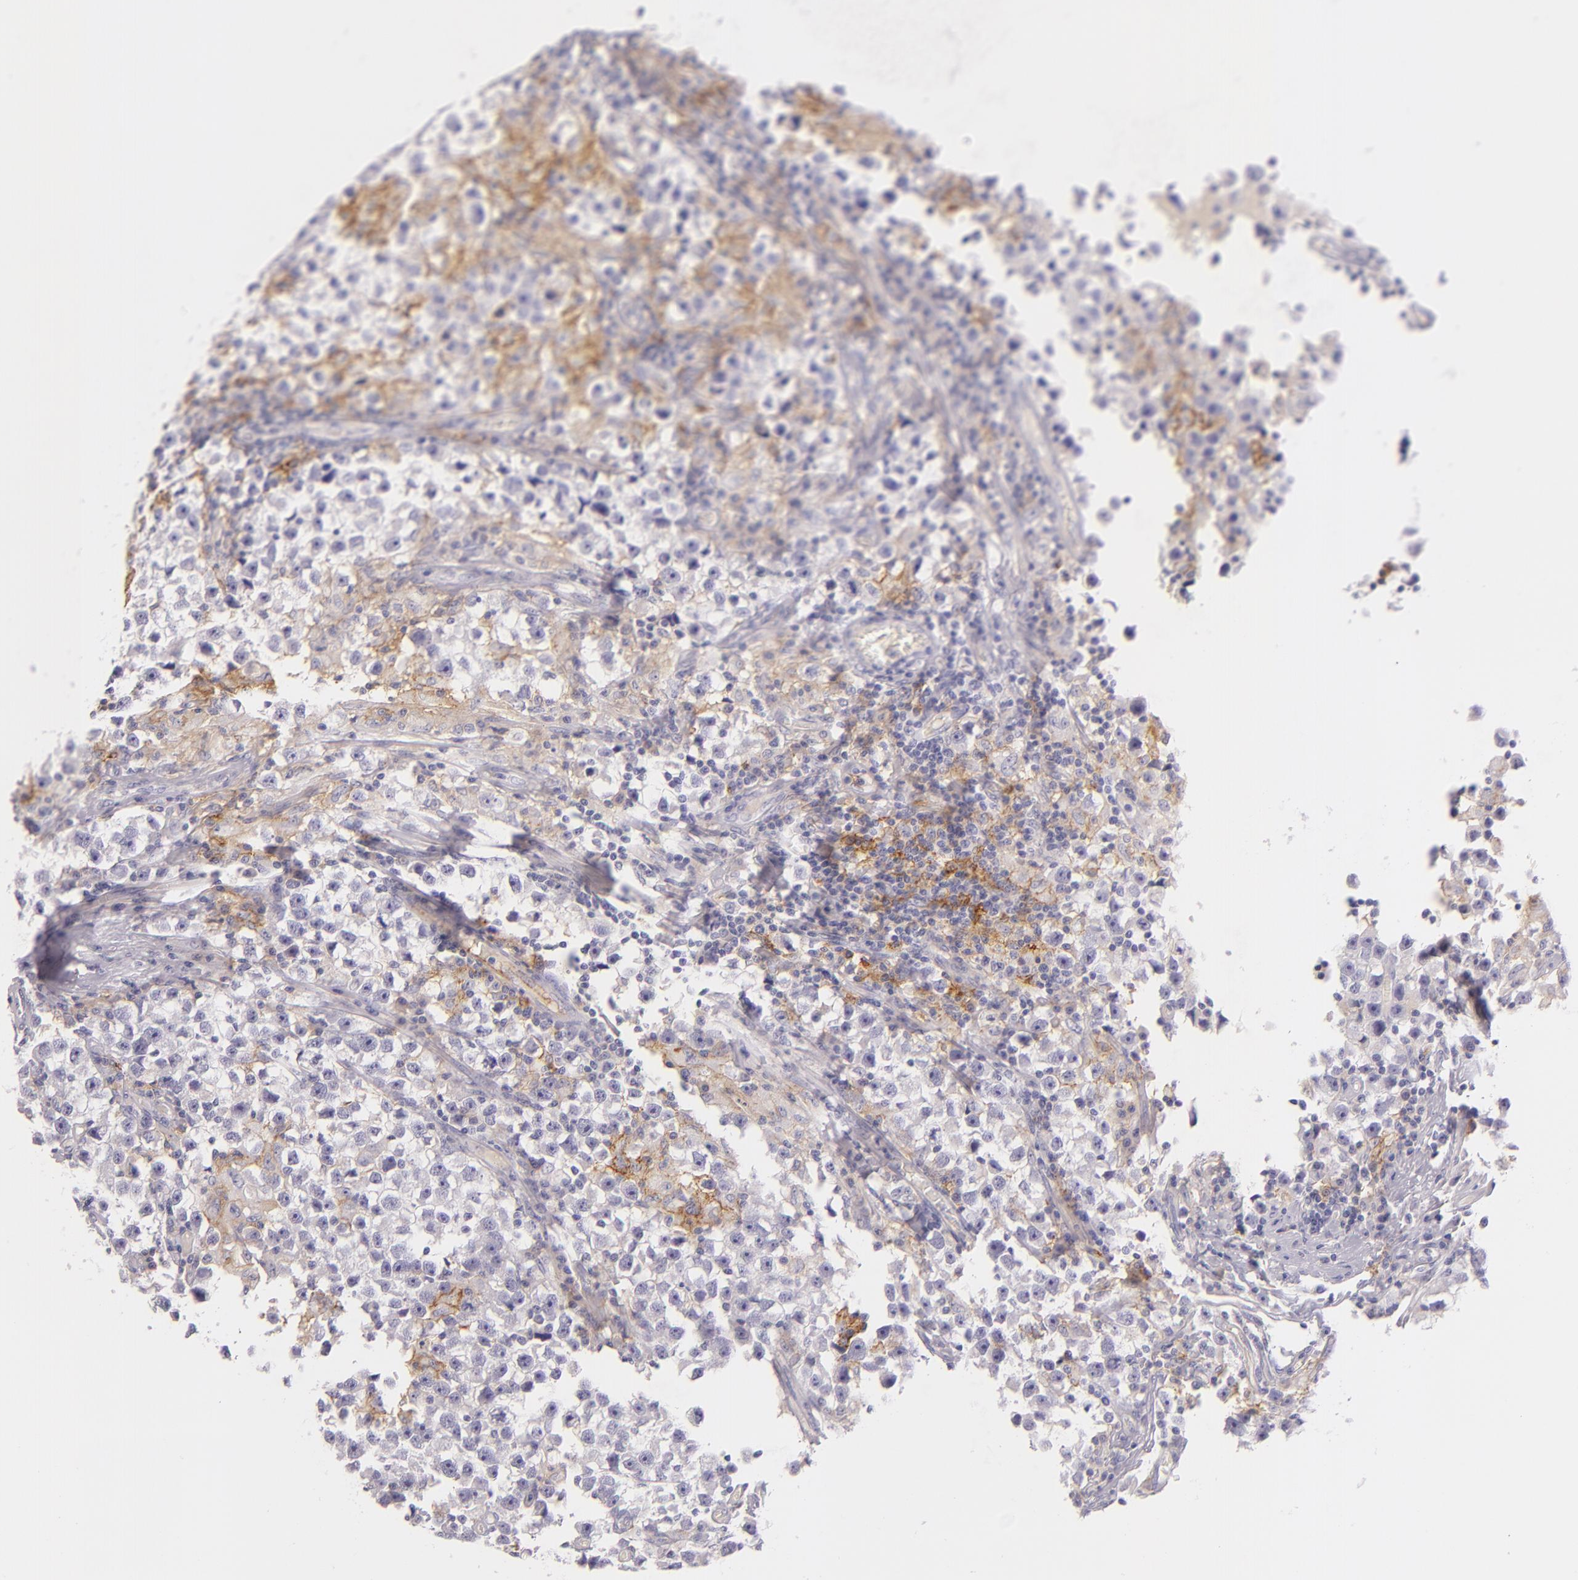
{"staining": {"intensity": "negative", "quantity": "none", "location": "none"}, "tissue": "testis cancer", "cell_type": "Tumor cells", "image_type": "cancer", "snomed": [{"axis": "morphology", "description": "Seminoma, NOS"}, {"axis": "topography", "description": "Testis"}], "caption": "Protein analysis of testis seminoma displays no significant positivity in tumor cells.", "gene": "ICAM1", "patient": {"sex": "male", "age": 33}}